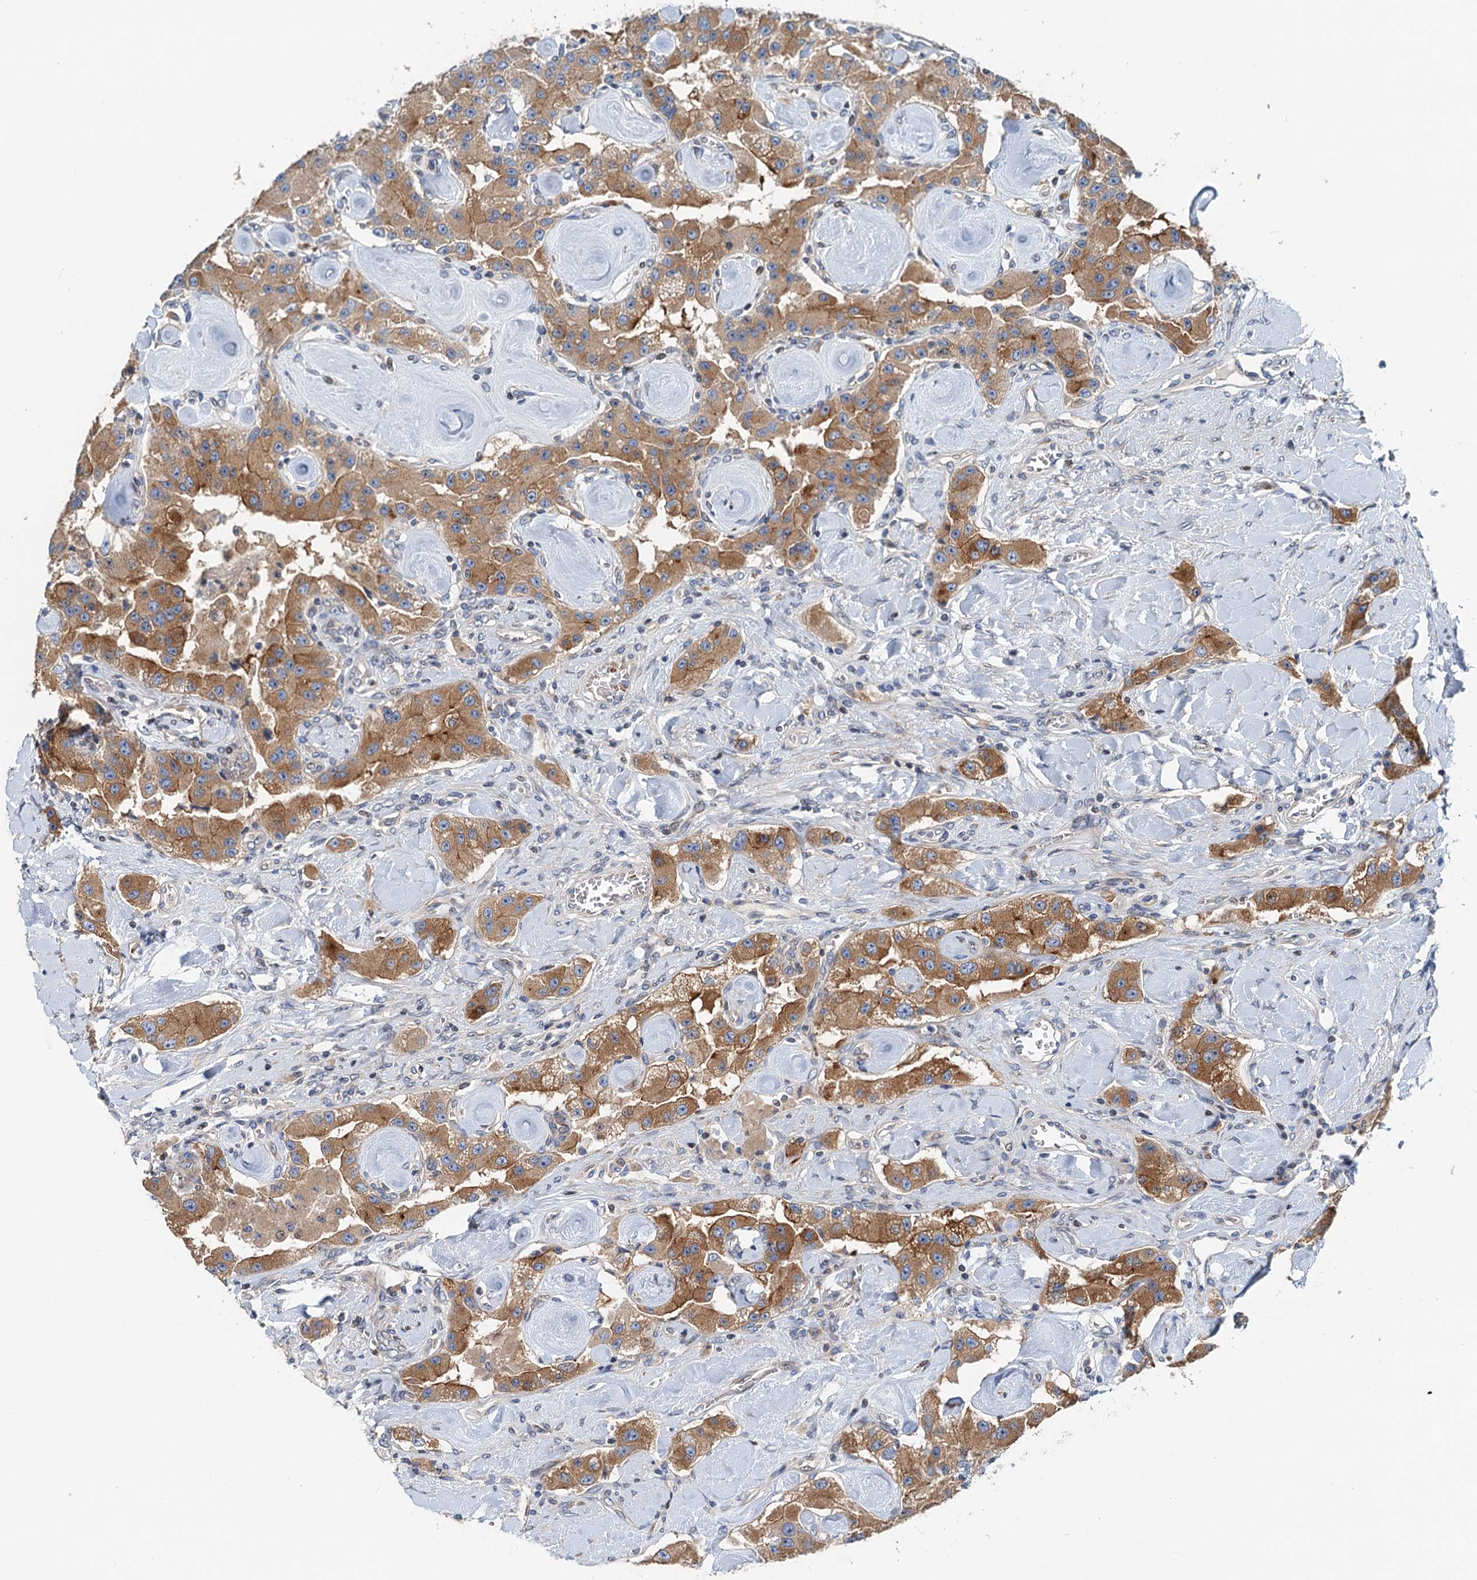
{"staining": {"intensity": "moderate", "quantity": ">75%", "location": "cytoplasmic/membranous"}, "tissue": "carcinoid", "cell_type": "Tumor cells", "image_type": "cancer", "snomed": [{"axis": "morphology", "description": "Carcinoid, malignant, NOS"}, {"axis": "topography", "description": "Pancreas"}], "caption": "DAB (3,3'-diaminobenzidine) immunohistochemical staining of human carcinoid demonstrates moderate cytoplasmic/membranous protein positivity in about >75% of tumor cells. (DAB IHC with brightfield microscopy, high magnification).", "gene": "NBEA", "patient": {"sex": "male", "age": 41}}